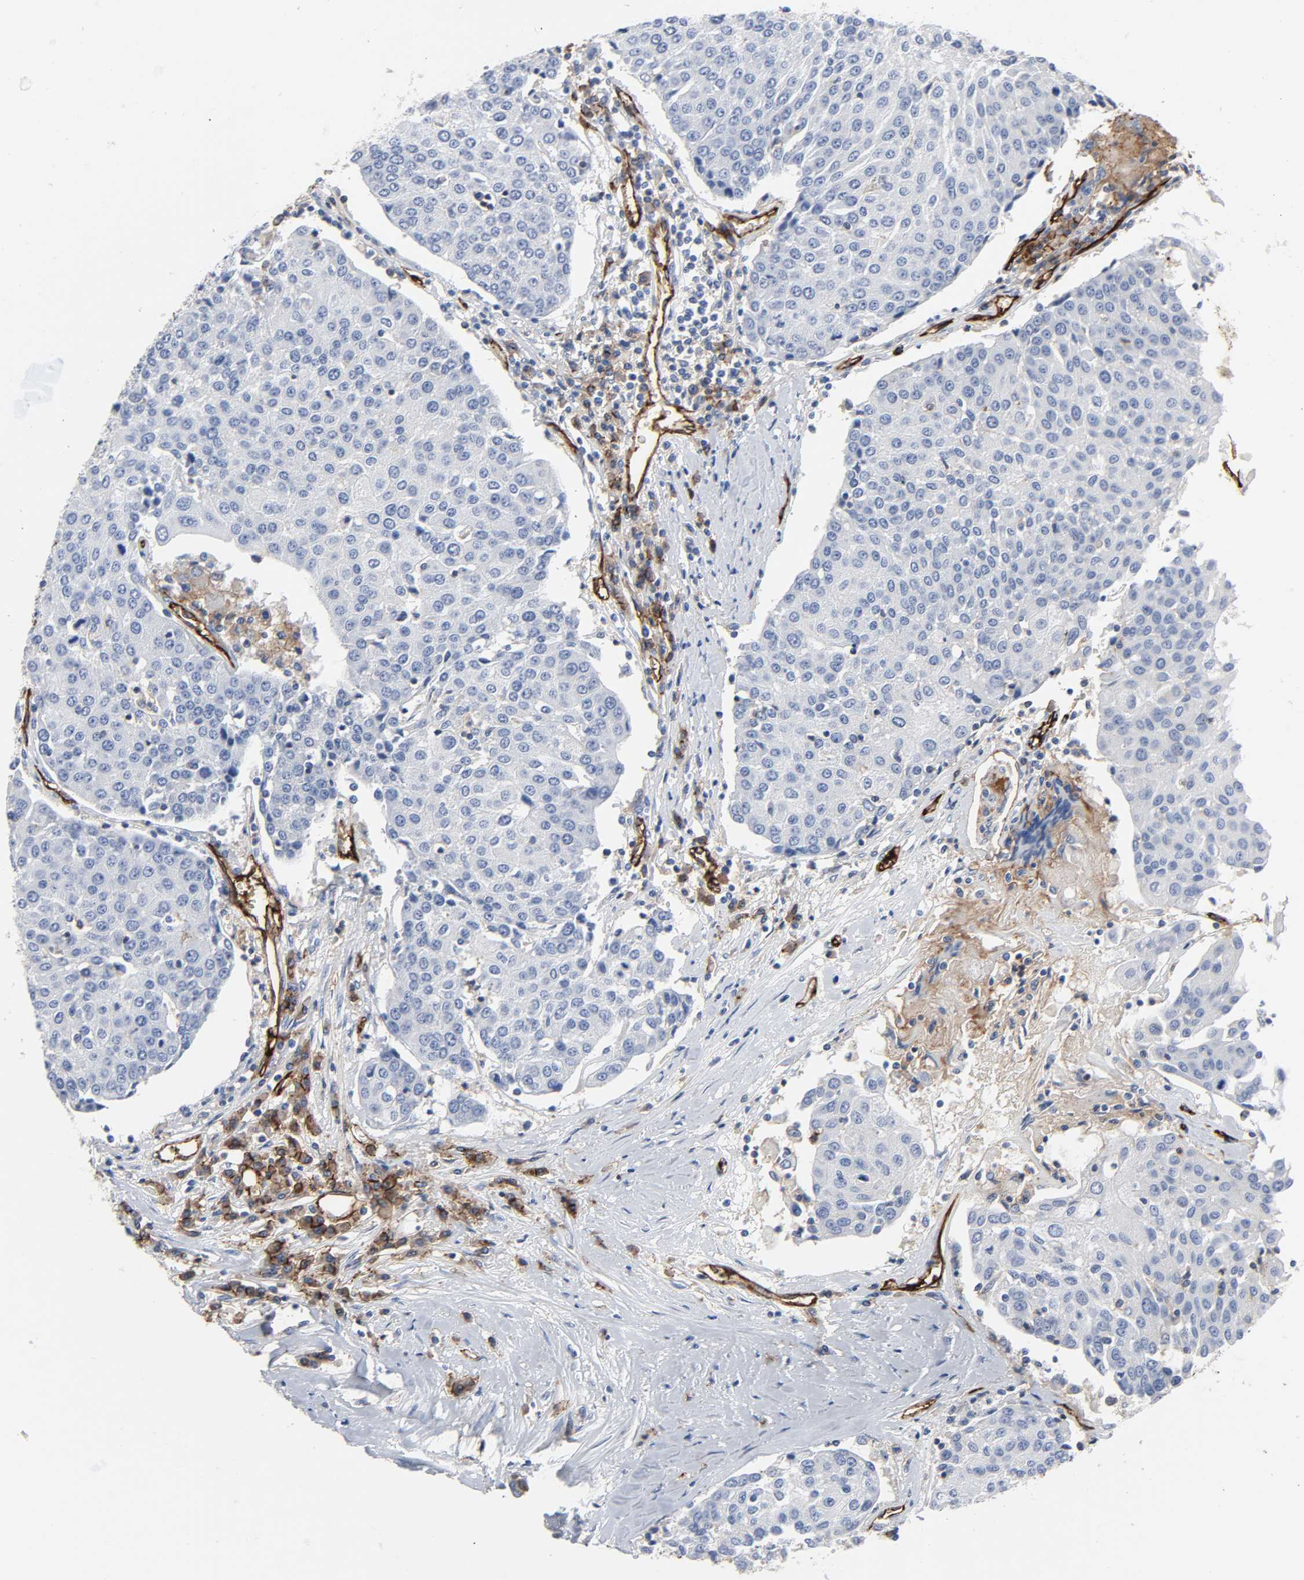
{"staining": {"intensity": "negative", "quantity": "none", "location": "none"}, "tissue": "urothelial cancer", "cell_type": "Tumor cells", "image_type": "cancer", "snomed": [{"axis": "morphology", "description": "Urothelial carcinoma, High grade"}, {"axis": "topography", "description": "Urinary bladder"}], "caption": "IHC of human urothelial cancer demonstrates no expression in tumor cells. (IHC, brightfield microscopy, high magnification).", "gene": "PECAM1", "patient": {"sex": "female", "age": 85}}